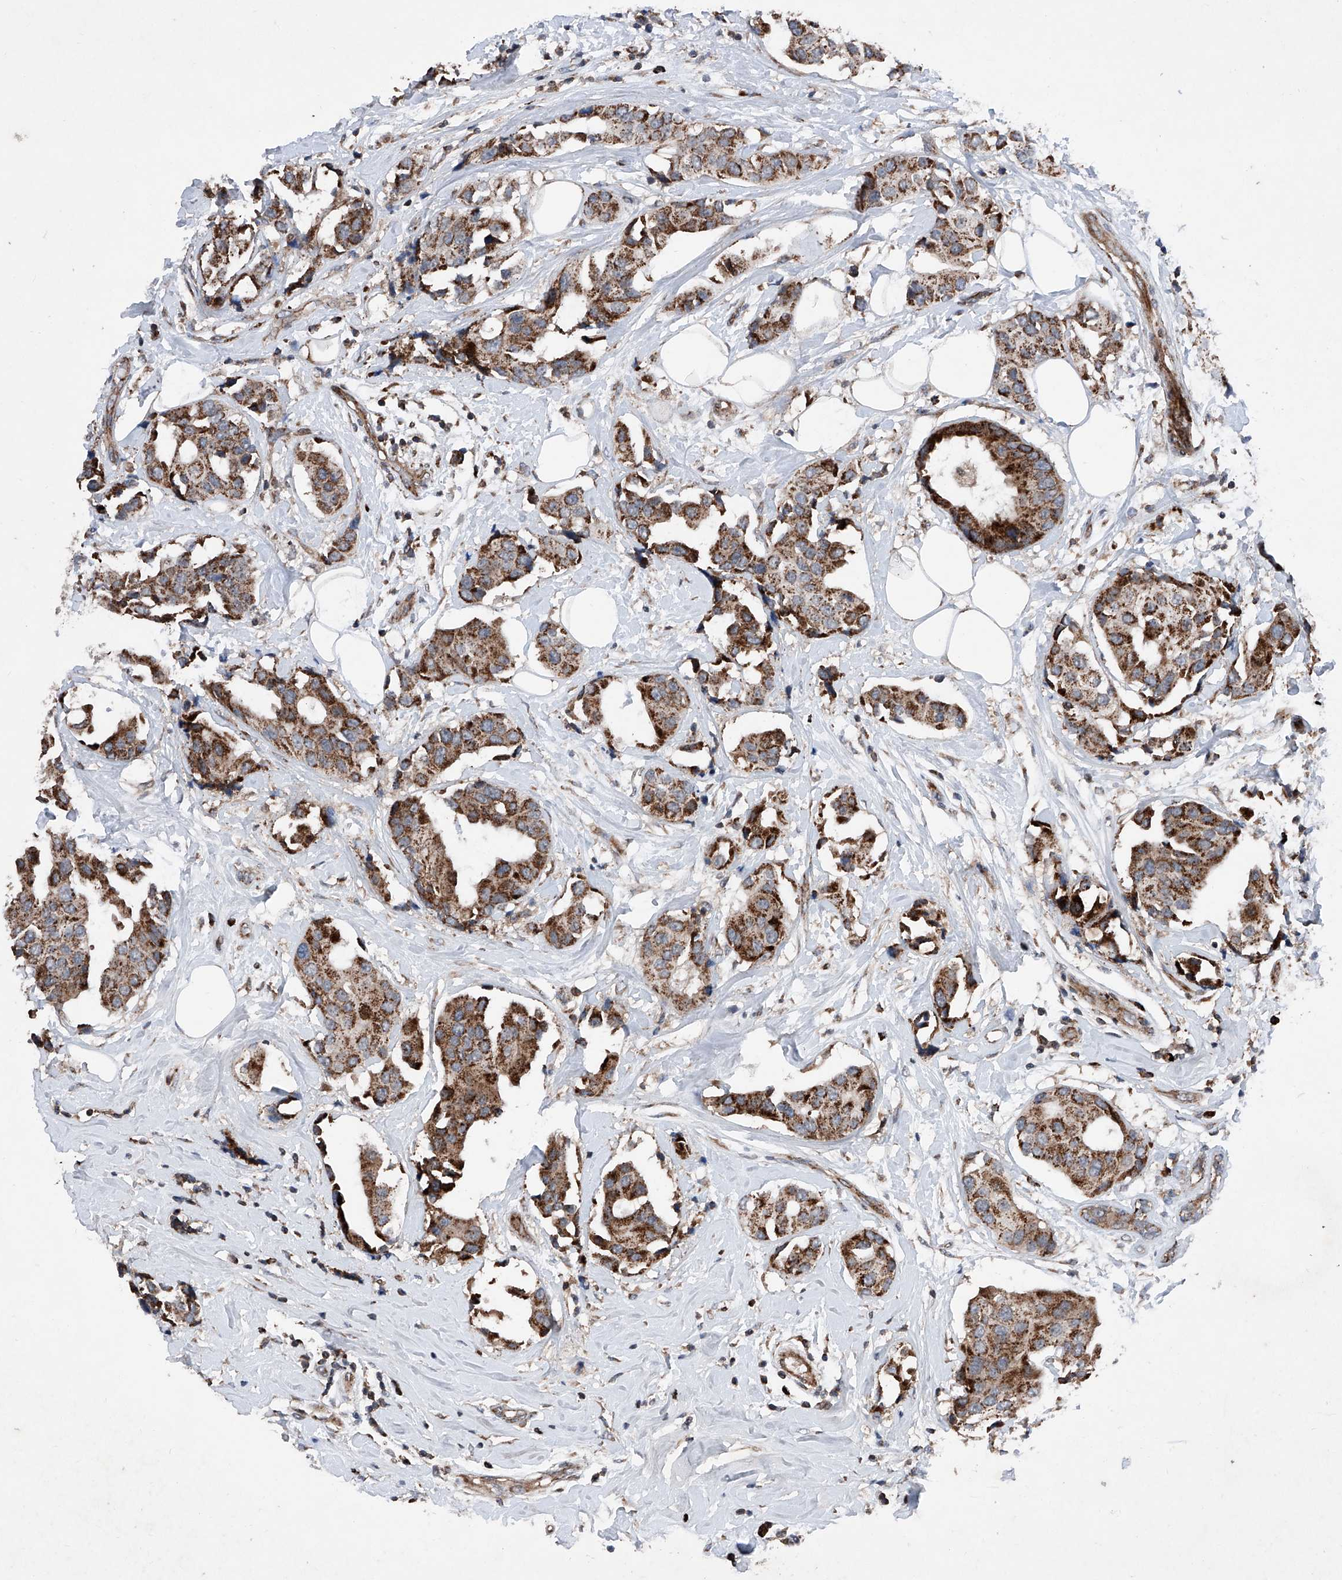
{"staining": {"intensity": "moderate", "quantity": ">75%", "location": "cytoplasmic/membranous"}, "tissue": "breast cancer", "cell_type": "Tumor cells", "image_type": "cancer", "snomed": [{"axis": "morphology", "description": "Normal tissue, NOS"}, {"axis": "morphology", "description": "Duct carcinoma"}, {"axis": "topography", "description": "Breast"}], "caption": "Tumor cells demonstrate medium levels of moderate cytoplasmic/membranous positivity in about >75% of cells in human intraductal carcinoma (breast).", "gene": "DAD1", "patient": {"sex": "female", "age": 39}}